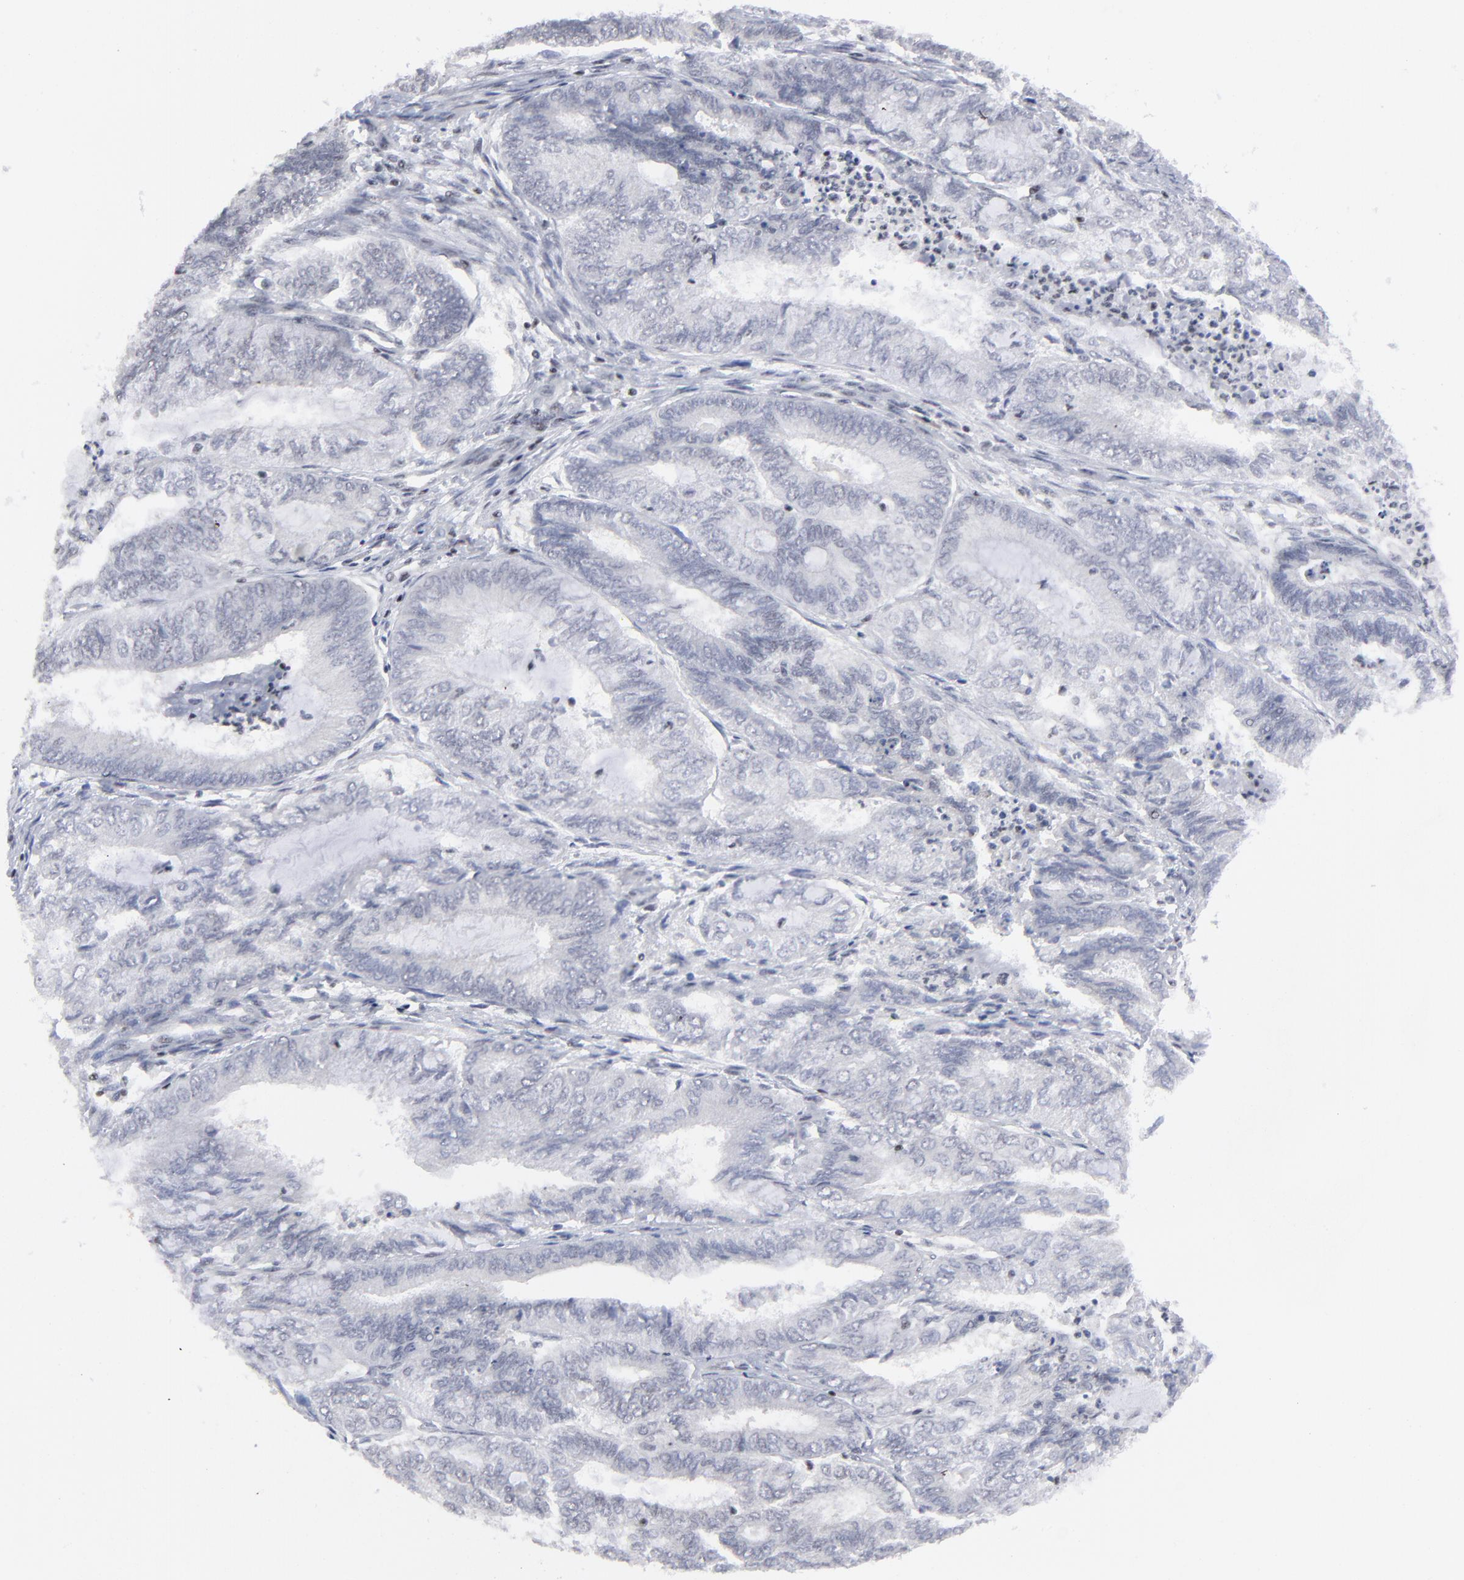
{"staining": {"intensity": "negative", "quantity": "none", "location": "none"}, "tissue": "endometrial cancer", "cell_type": "Tumor cells", "image_type": "cancer", "snomed": [{"axis": "morphology", "description": "Adenocarcinoma, NOS"}, {"axis": "topography", "description": "Endometrium"}], "caption": "DAB (3,3'-diaminobenzidine) immunohistochemical staining of human endometrial cancer (adenocarcinoma) exhibits no significant expression in tumor cells. (DAB IHC visualized using brightfield microscopy, high magnification).", "gene": "SP2", "patient": {"sex": "female", "age": 59}}